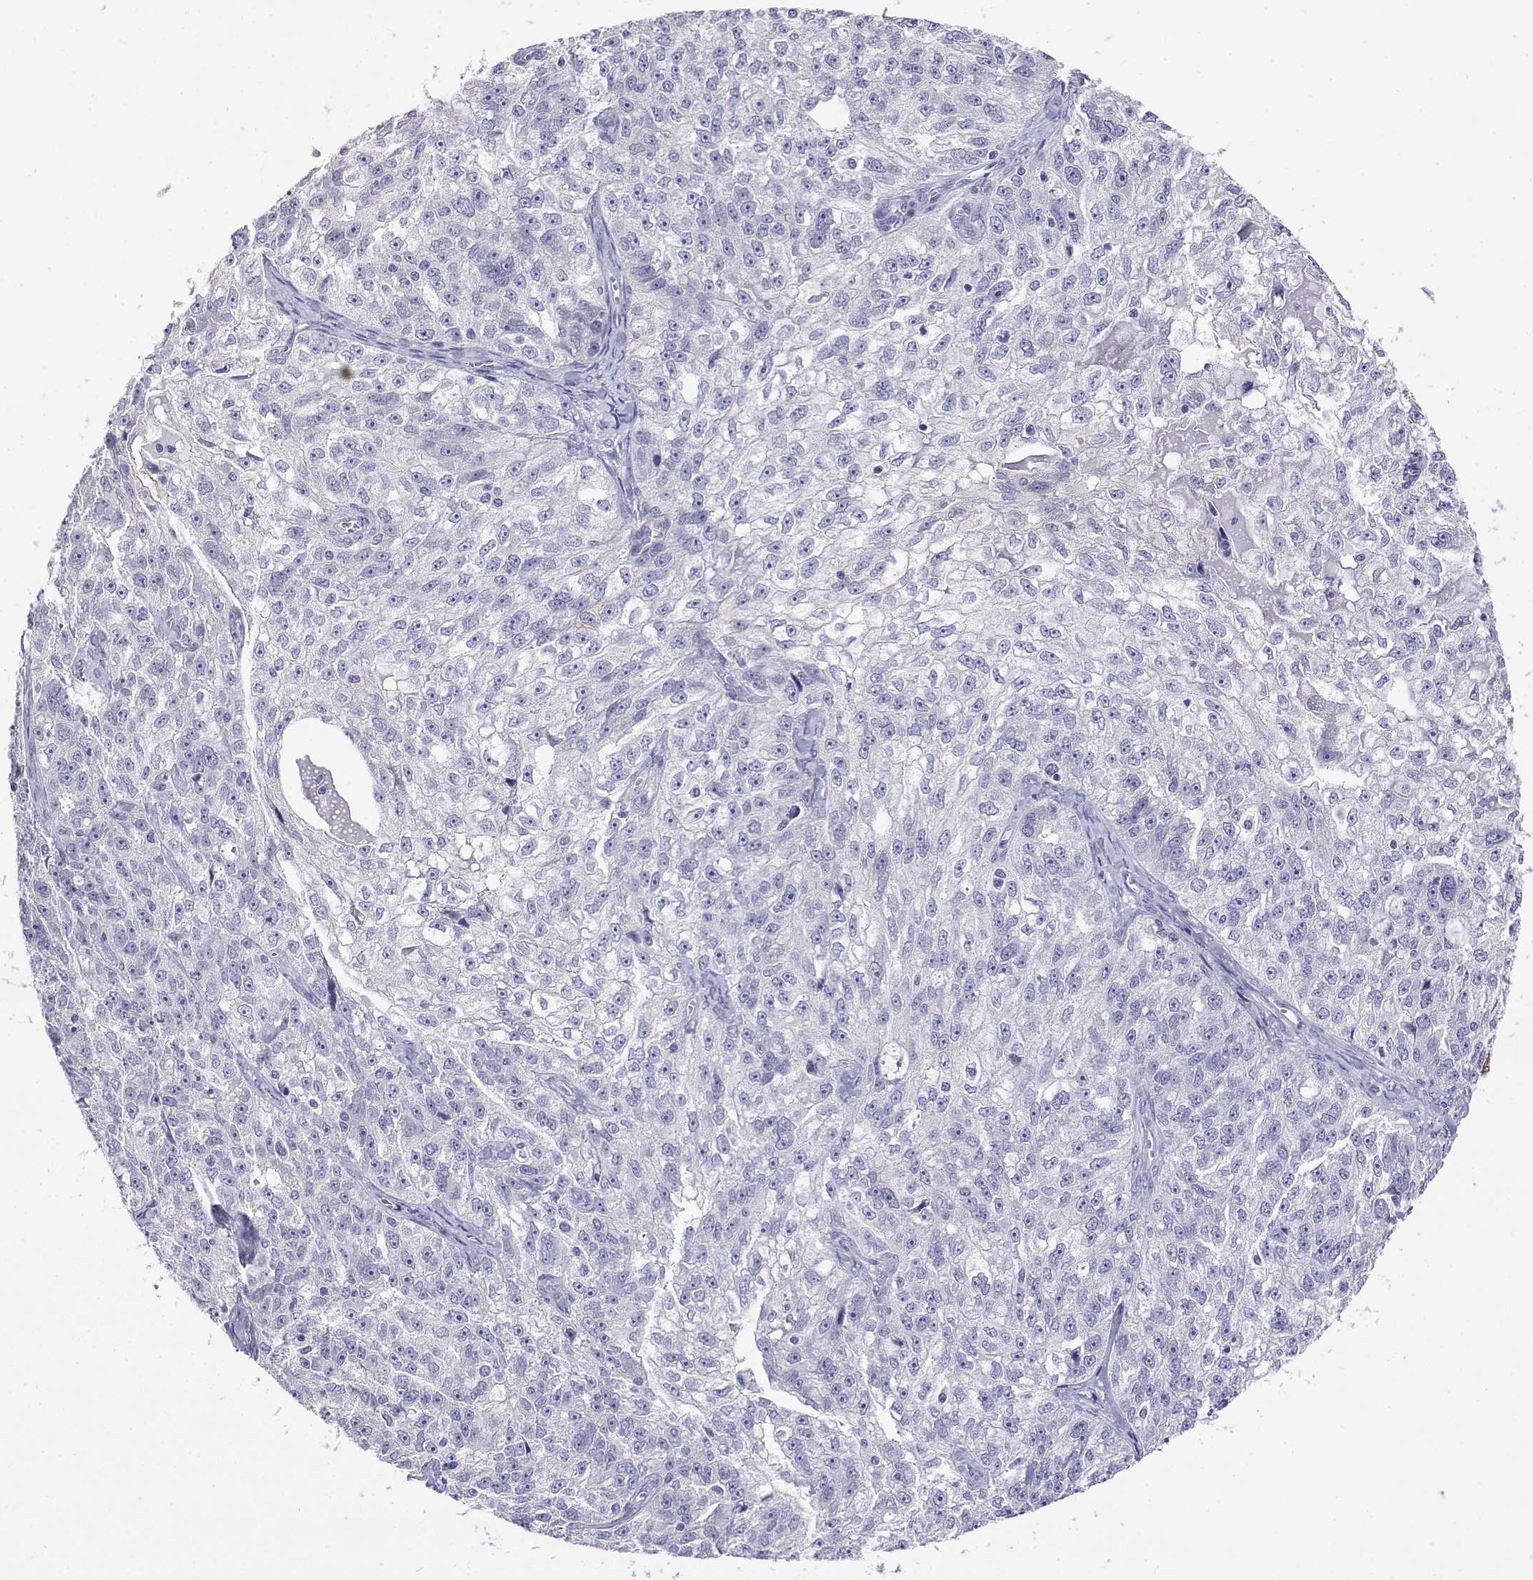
{"staining": {"intensity": "negative", "quantity": "none", "location": "none"}, "tissue": "ovarian cancer", "cell_type": "Tumor cells", "image_type": "cancer", "snomed": [{"axis": "morphology", "description": "Cystadenocarcinoma, serous, NOS"}, {"axis": "topography", "description": "Ovary"}], "caption": "Tumor cells show no significant protein staining in serous cystadenocarcinoma (ovarian).", "gene": "LY6D", "patient": {"sex": "female", "age": 51}}